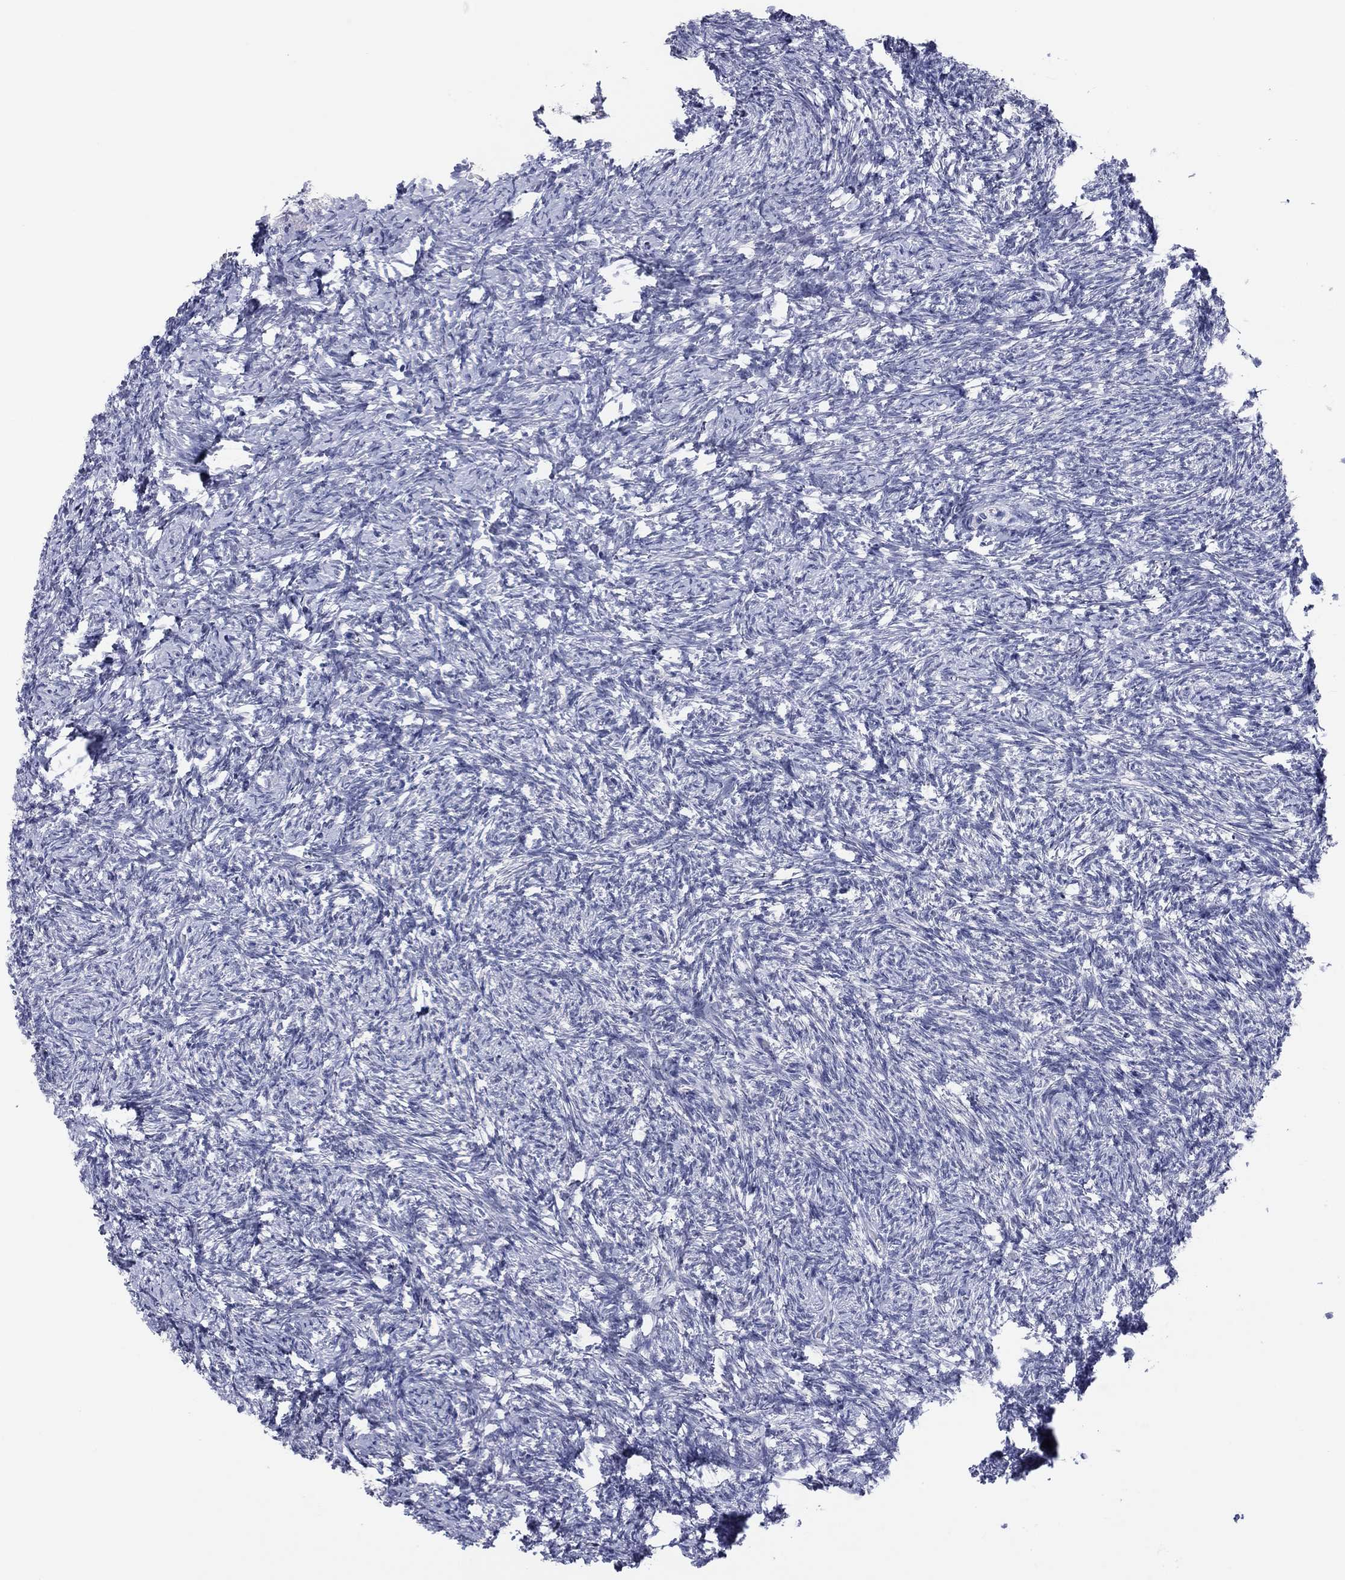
{"staining": {"intensity": "negative", "quantity": "none", "location": "none"}, "tissue": "ovary", "cell_type": "Follicle cells", "image_type": "normal", "snomed": [{"axis": "morphology", "description": "Normal tissue, NOS"}, {"axis": "topography", "description": "Ovary"}], "caption": "High power microscopy histopathology image of an immunohistochemistry (IHC) photomicrograph of benign ovary, revealing no significant positivity in follicle cells. The staining is performed using DAB brown chromogen with nuclei counter-stained in using hematoxylin.", "gene": "CPNE6", "patient": {"sex": "female", "age": 39}}